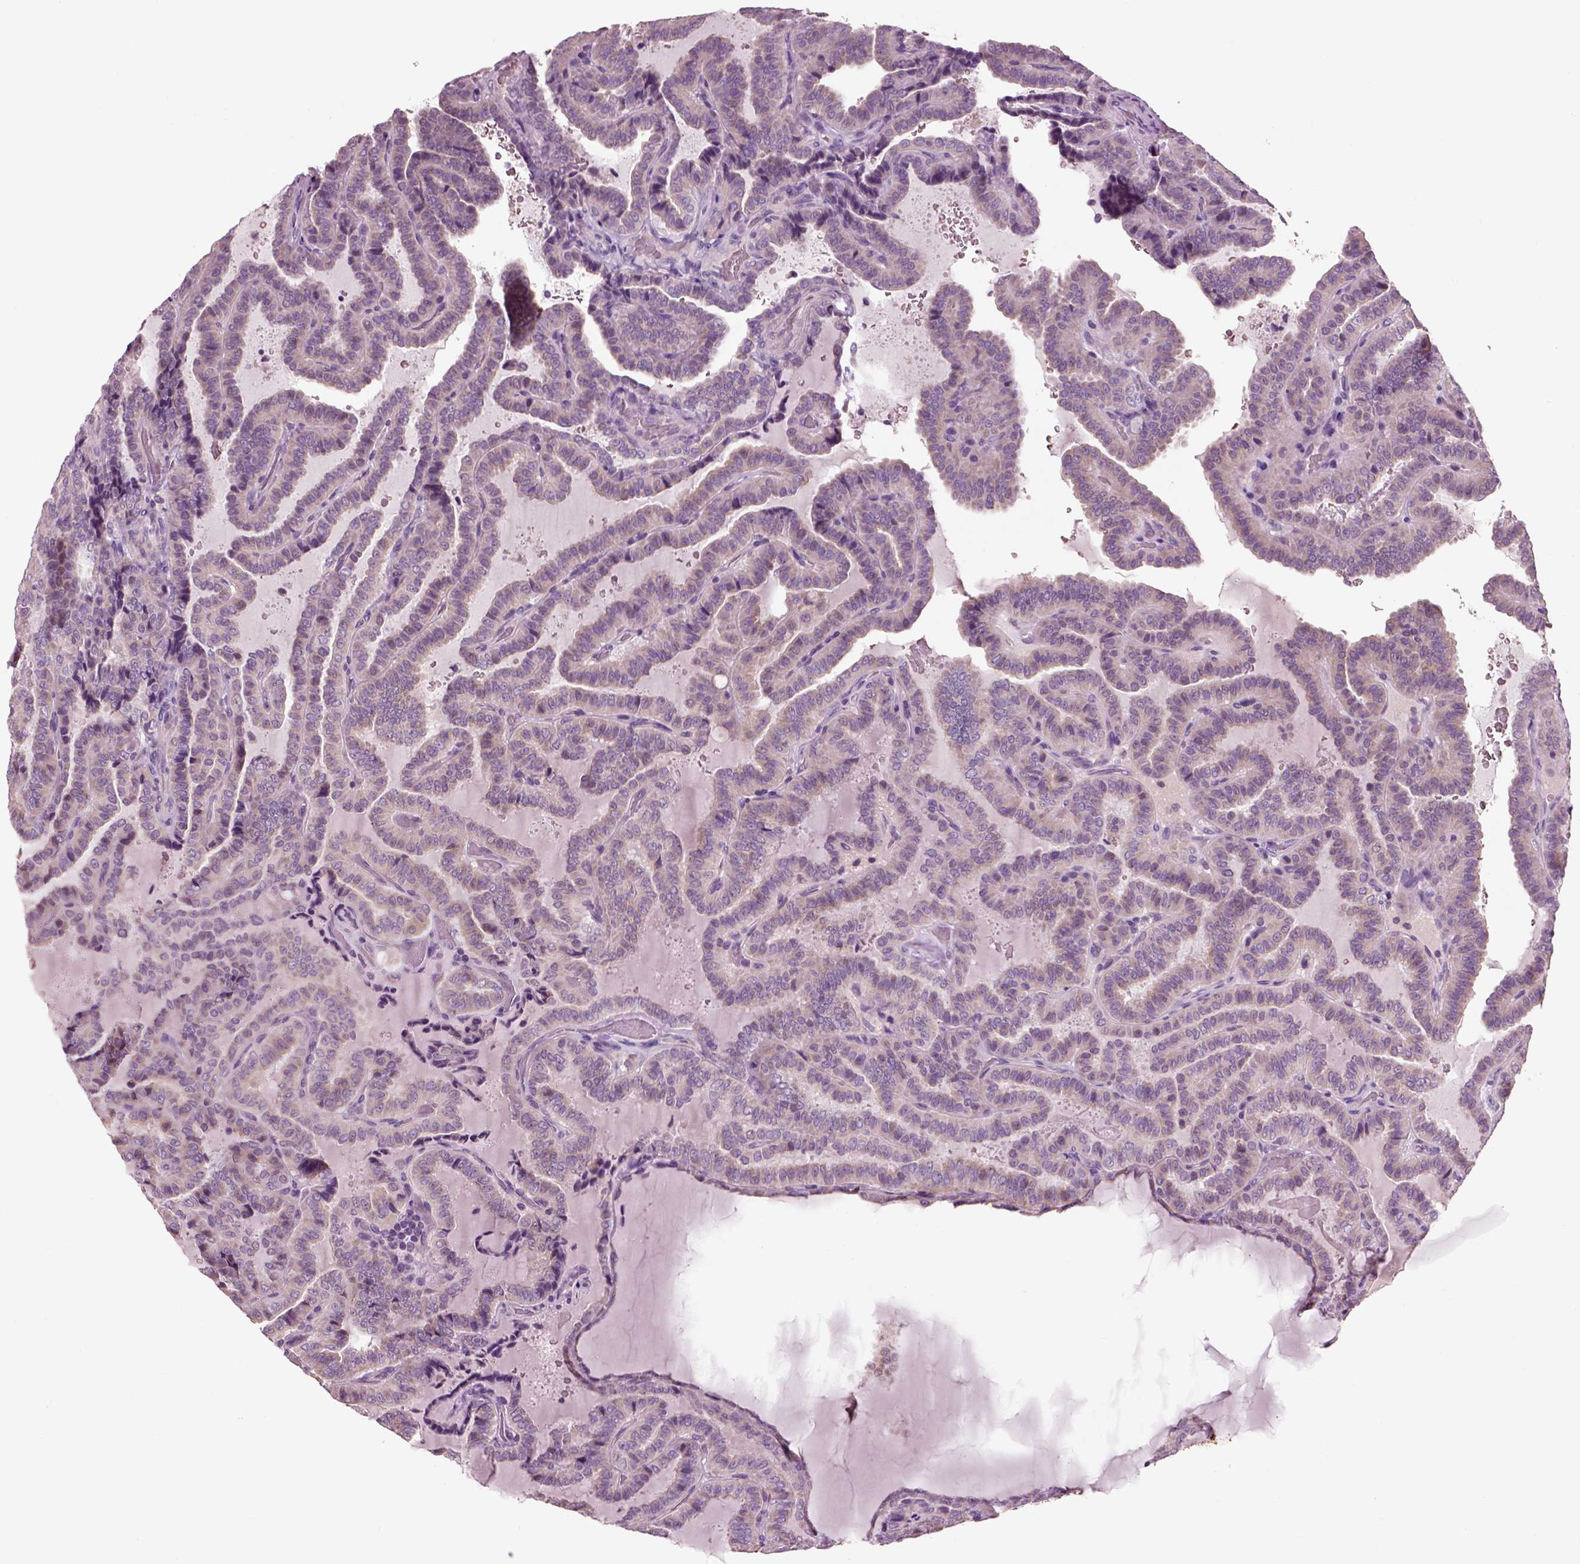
{"staining": {"intensity": "weak", "quantity": ">75%", "location": "cytoplasmic/membranous"}, "tissue": "thyroid cancer", "cell_type": "Tumor cells", "image_type": "cancer", "snomed": [{"axis": "morphology", "description": "Papillary adenocarcinoma, NOS"}, {"axis": "topography", "description": "Thyroid gland"}], "caption": "Protein staining of thyroid cancer (papillary adenocarcinoma) tissue reveals weak cytoplasmic/membranous staining in about >75% of tumor cells.", "gene": "CHGB", "patient": {"sex": "female", "age": 39}}